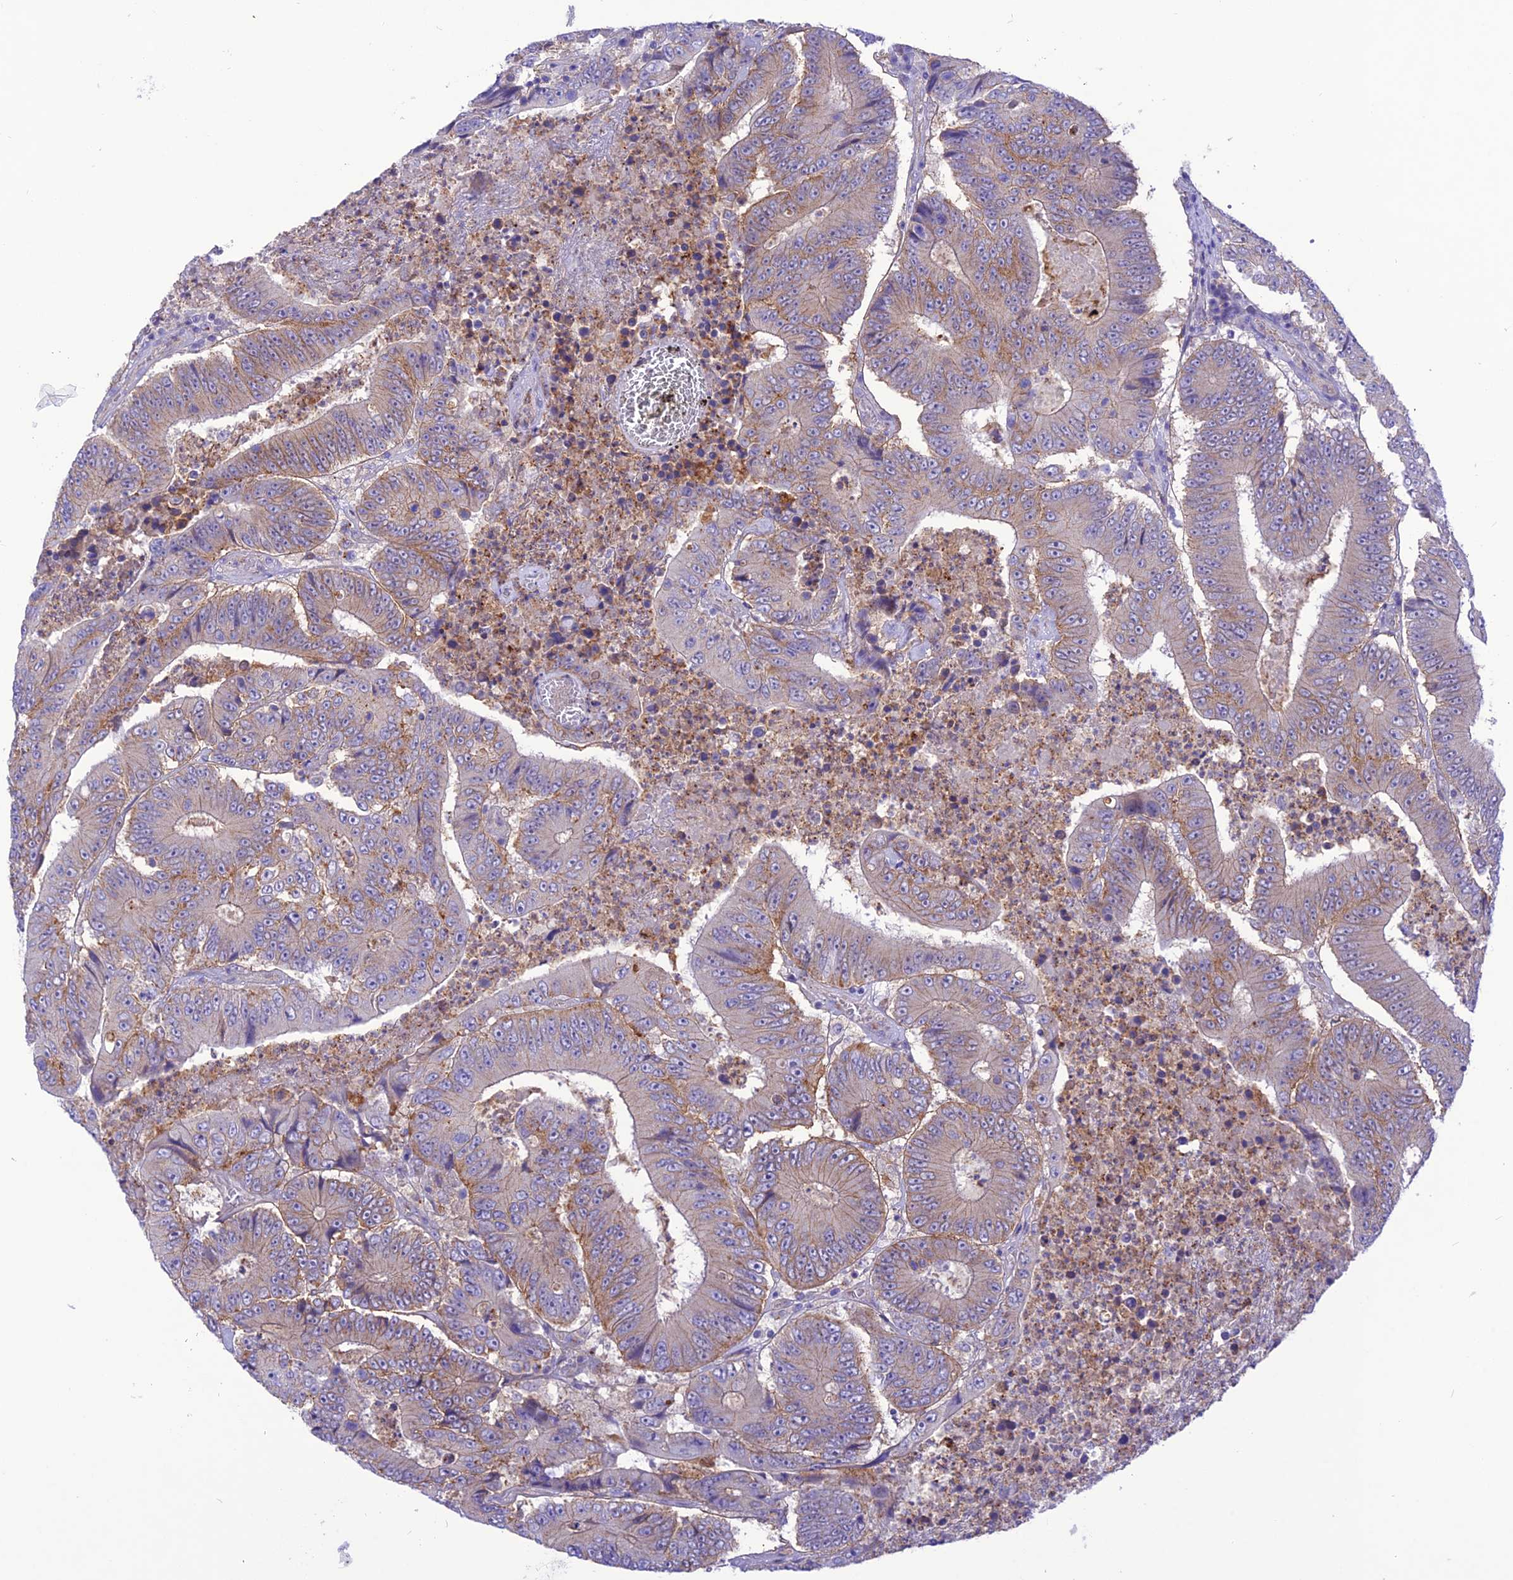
{"staining": {"intensity": "weak", "quantity": "<25%", "location": "cytoplasmic/membranous"}, "tissue": "colorectal cancer", "cell_type": "Tumor cells", "image_type": "cancer", "snomed": [{"axis": "morphology", "description": "Adenocarcinoma, NOS"}, {"axis": "topography", "description": "Colon"}], "caption": "The histopathology image shows no staining of tumor cells in colorectal adenocarcinoma.", "gene": "CHSY3", "patient": {"sex": "male", "age": 83}}